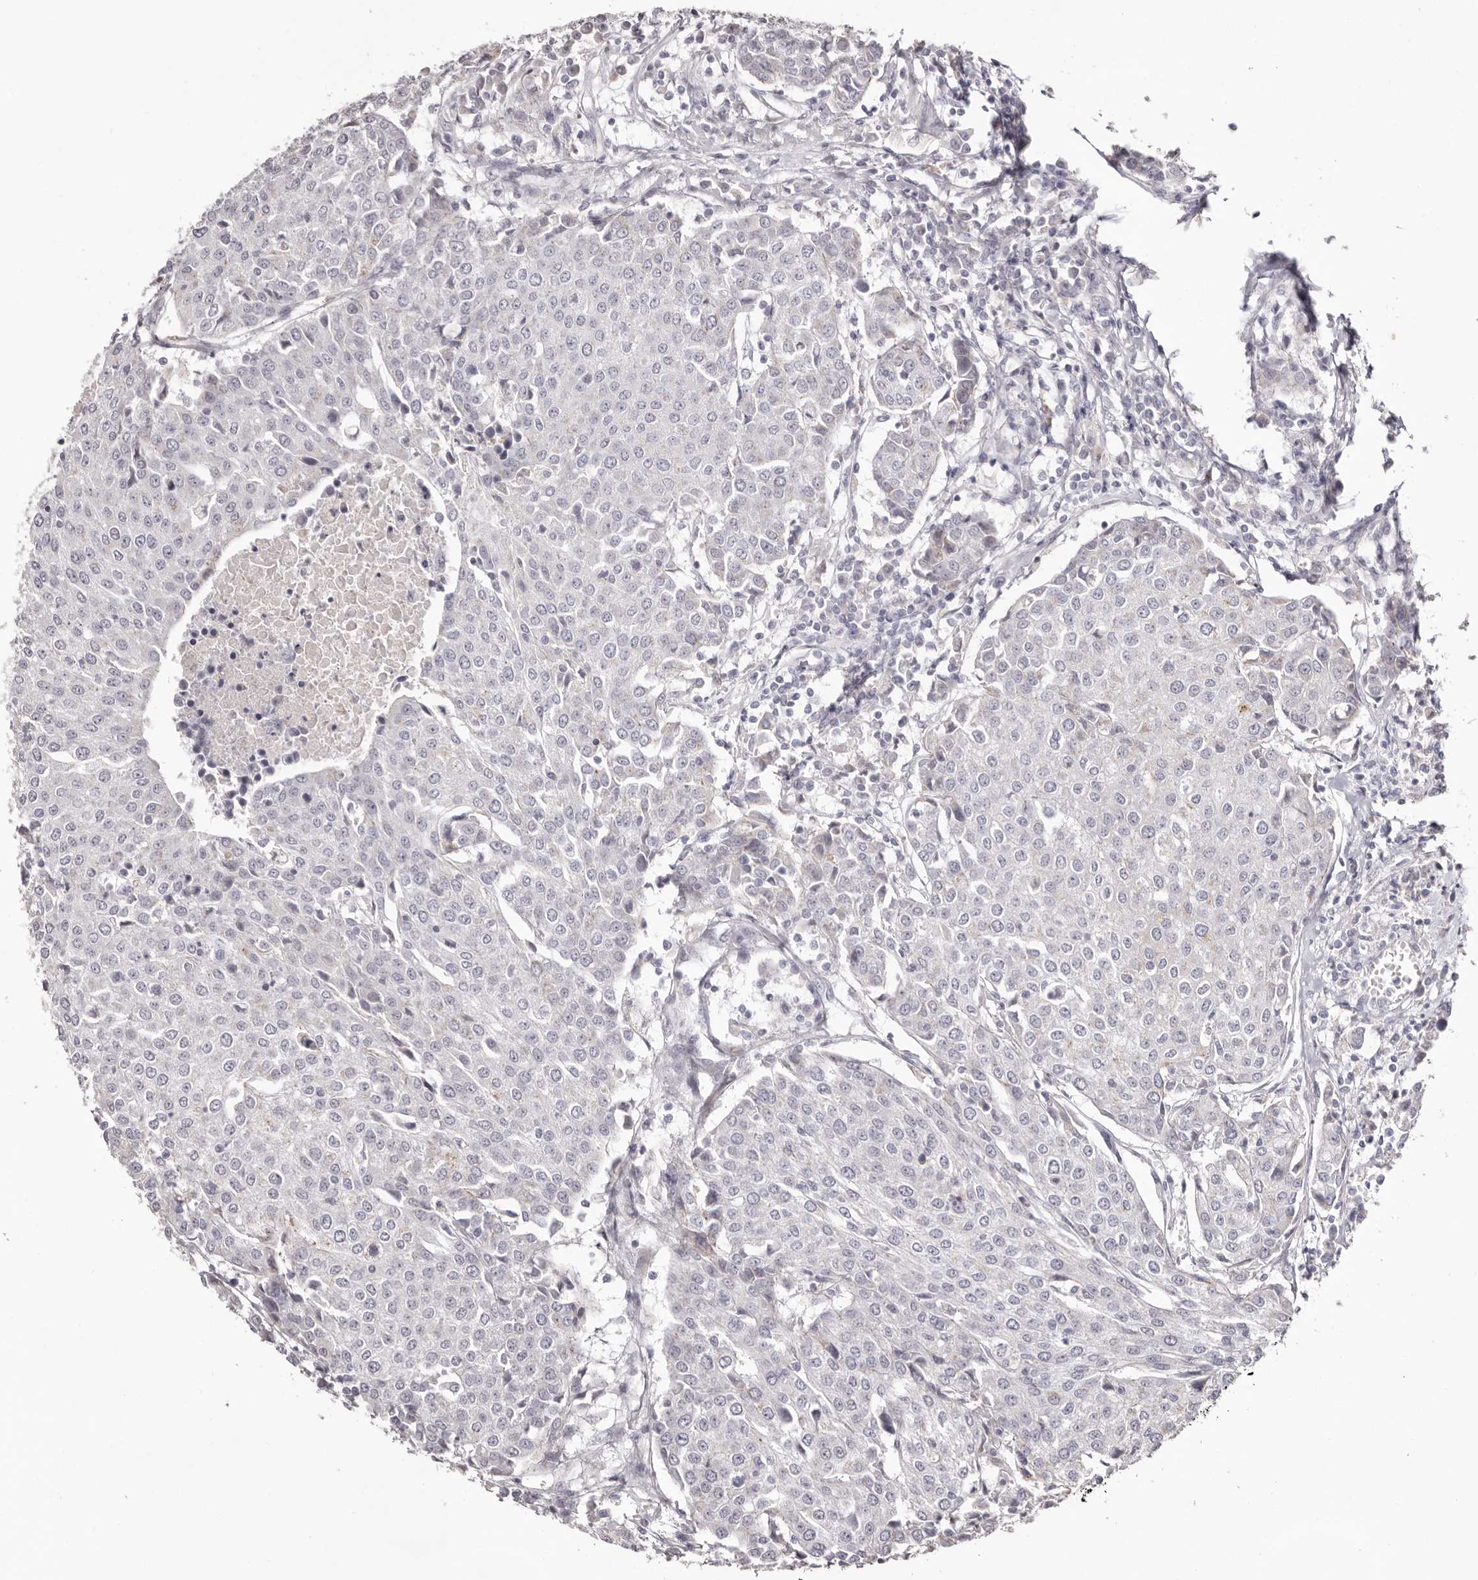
{"staining": {"intensity": "negative", "quantity": "none", "location": "none"}, "tissue": "urothelial cancer", "cell_type": "Tumor cells", "image_type": "cancer", "snomed": [{"axis": "morphology", "description": "Urothelial carcinoma, High grade"}, {"axis": "topography", "description": "Urinary bladder"}], "caption": "Tumor cells are negative for protein expression in human urothelial carcinoma (high-grade).", "gene": "PCDHB6", "patient": {"sex": "female", "age": 85}}